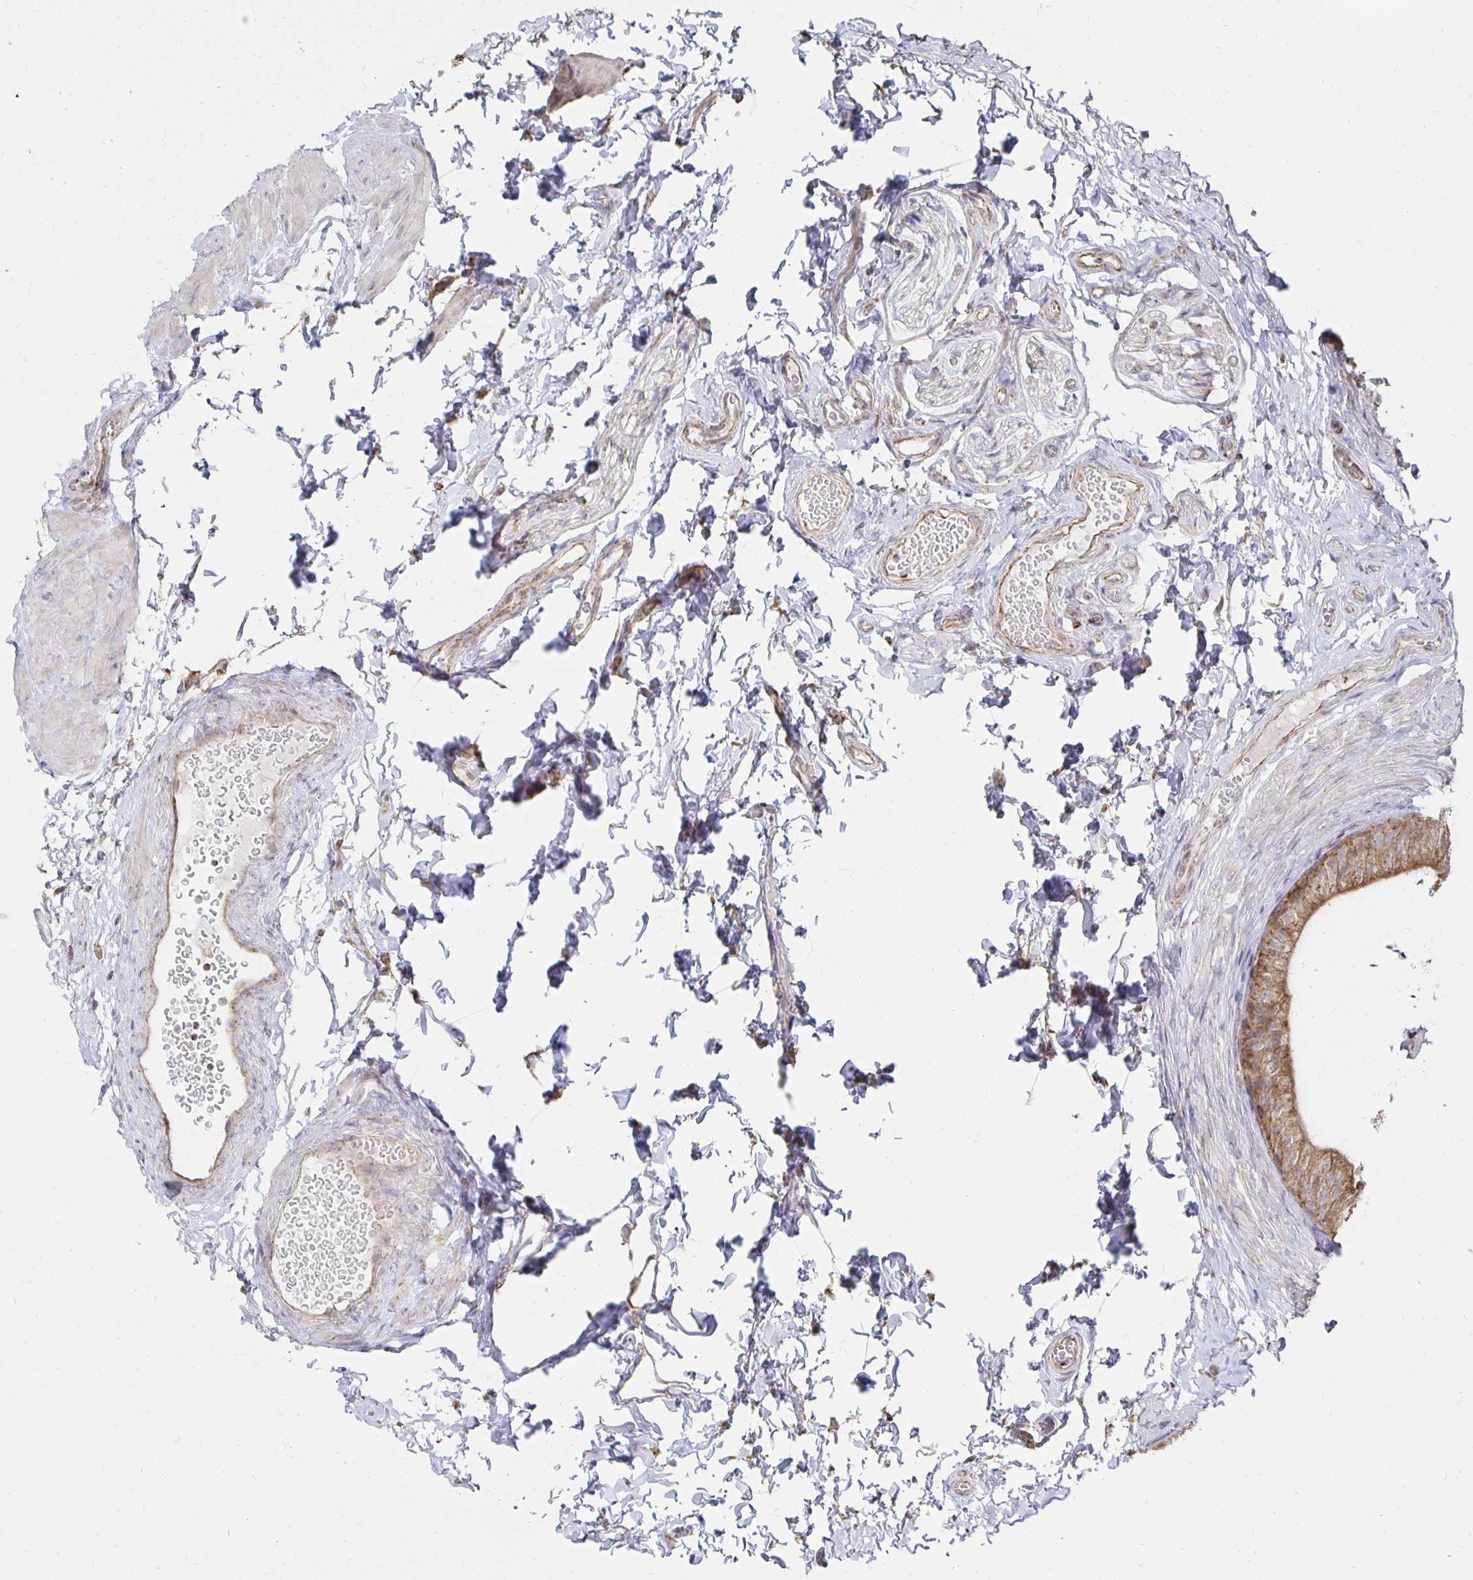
{"staining": {"intensity": "moderate", "quantity": ">75%", "location": "cytoplasmic/membranous"}, "tissue": "epididymis", "cell_type": "Glandular cells", "image_type": "normal", "snomed": [{"axis": "morphology", "description": "Normal tissue, NOS"}, {"axis": "topography", "description": "Epididymis, spermatic cord, NOS"}, {"axis": "topography", "description": "Epididymis"}, {"axis": "topography", "description": "Peripheral nerve tissue"}], "caption": "Unremarkable epididymis exhibits moderate cytoplasmic/membranous positivity in approximately >75% of glandular cells.", "gene": "NKX2", "patient": {"sex": "male", "age": 29}}